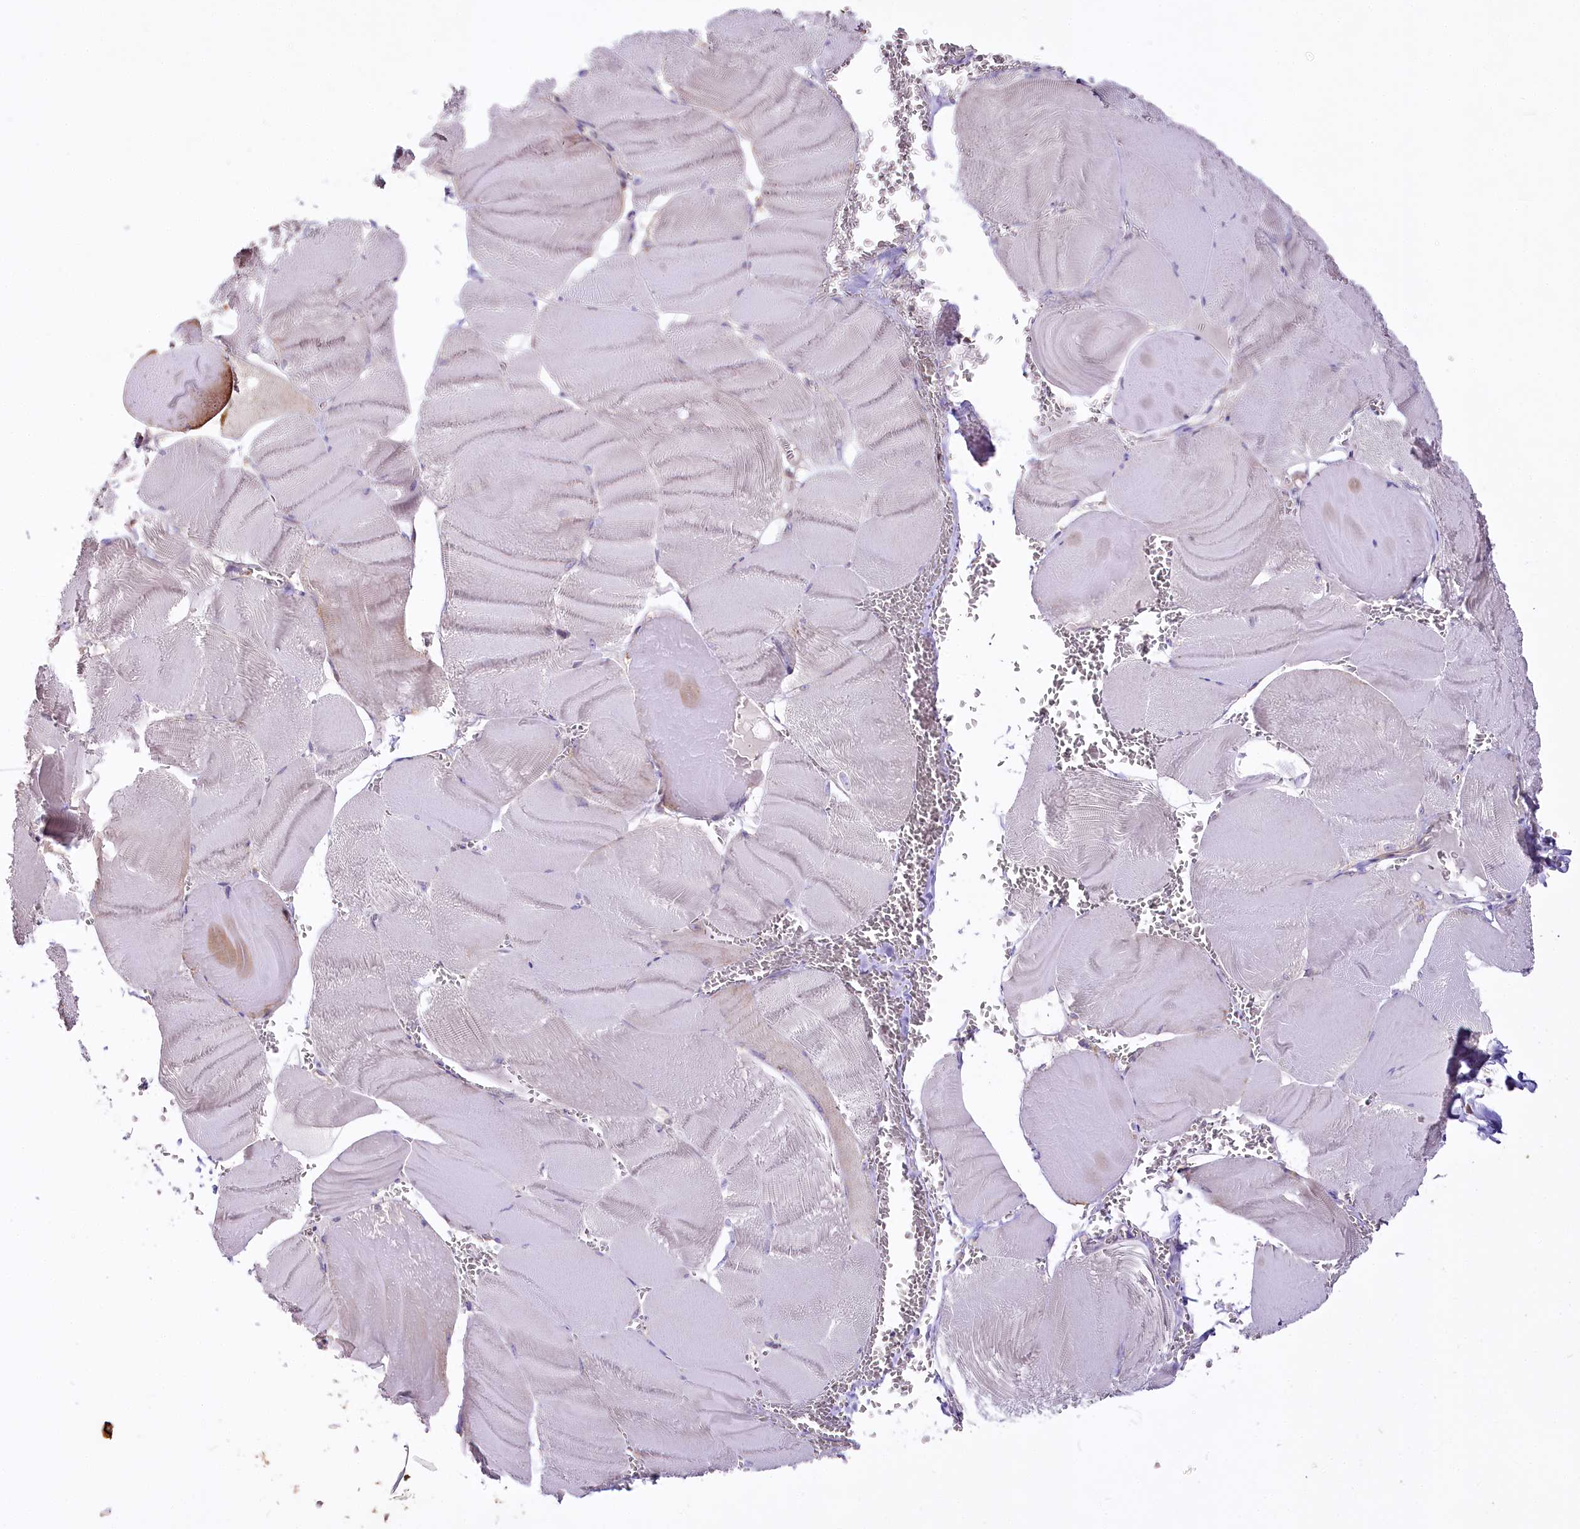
{"staining": {"intensity": "negative", "quantity": "none", "location": "none"}, "tissue": "skeletal muscle", "cell_type": "Myocytes", "image_type": "normal", "snomed": [{"axis": "morphology", "description": "Normal tissue, NOS"}, {"axis": "morphology", "description": "Basal cell carcinoma"}, {"axis": "topography", "description": "Skeletal muscle"}], "caption": "Photomicrograph shows no significant protein staining in myocytes of normal skeletal muscle.", "gene": "ZNF226", "patient": {"sex": "female", "age": 64}}